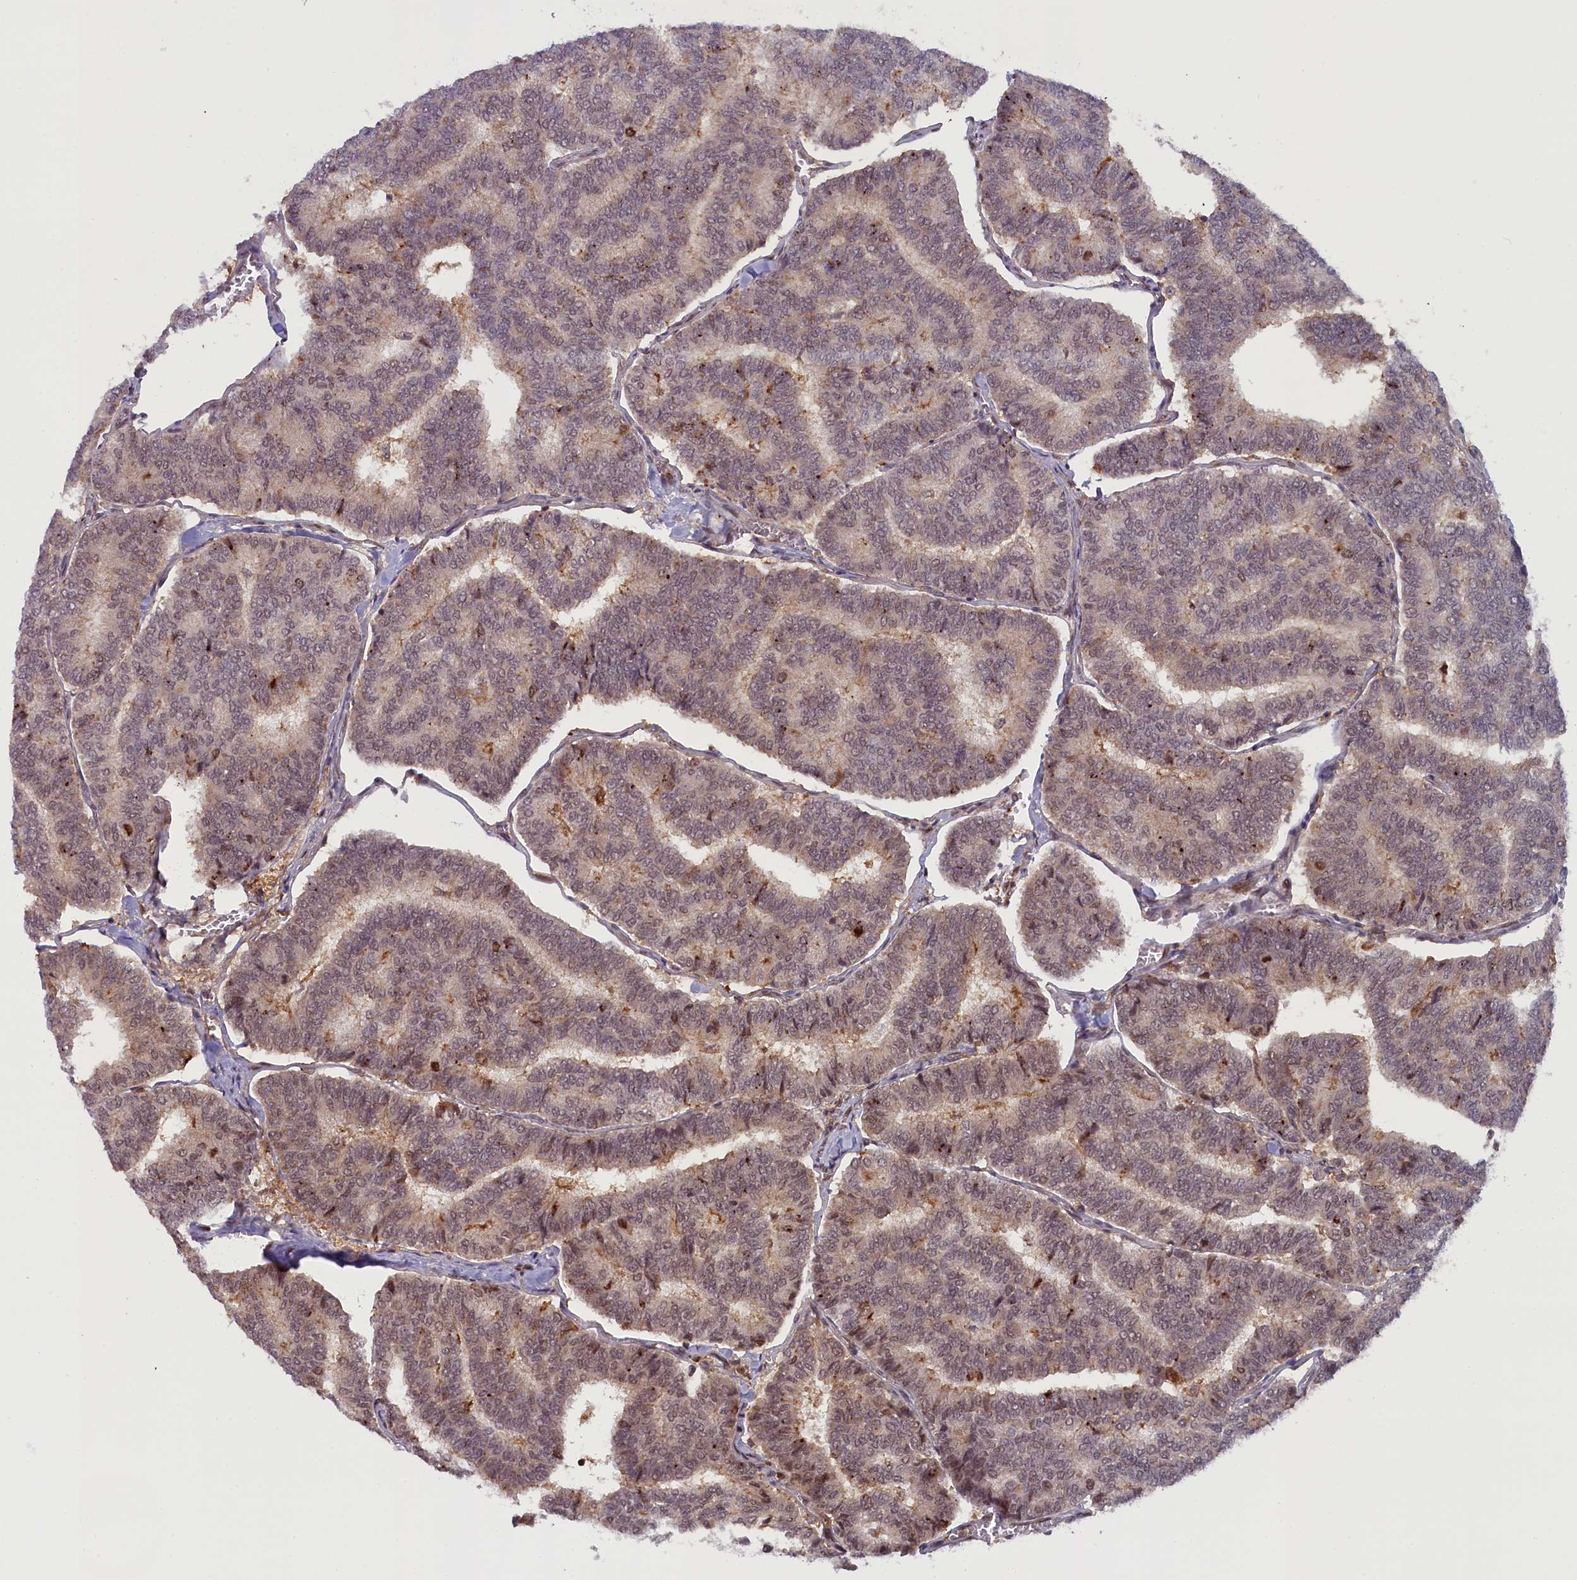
{"staining": {"intensity": "weak", "quantity": "25%-75%", "location": "nuclear"}, "tissue": "thyroid cancer", "cell_type": "Tumor cells", "image_type": "cancer", "snomed": [{"axis": "morphology", "description": "Papillary adenocarcinoma, NOS"}, {"axis": "topography", "description": "Thyroid gland"}], "caption": "The image shows staining of papillary adenocarcinoma (thyroid), revealing weak nuclear protein expression (brown color) within tumor cells. Immunohistochemistry stains the protein of interest in brown and the nuclei are stained blue.", "gene": "FCHO1", "patient": {"sex": "female", "age": 35}}